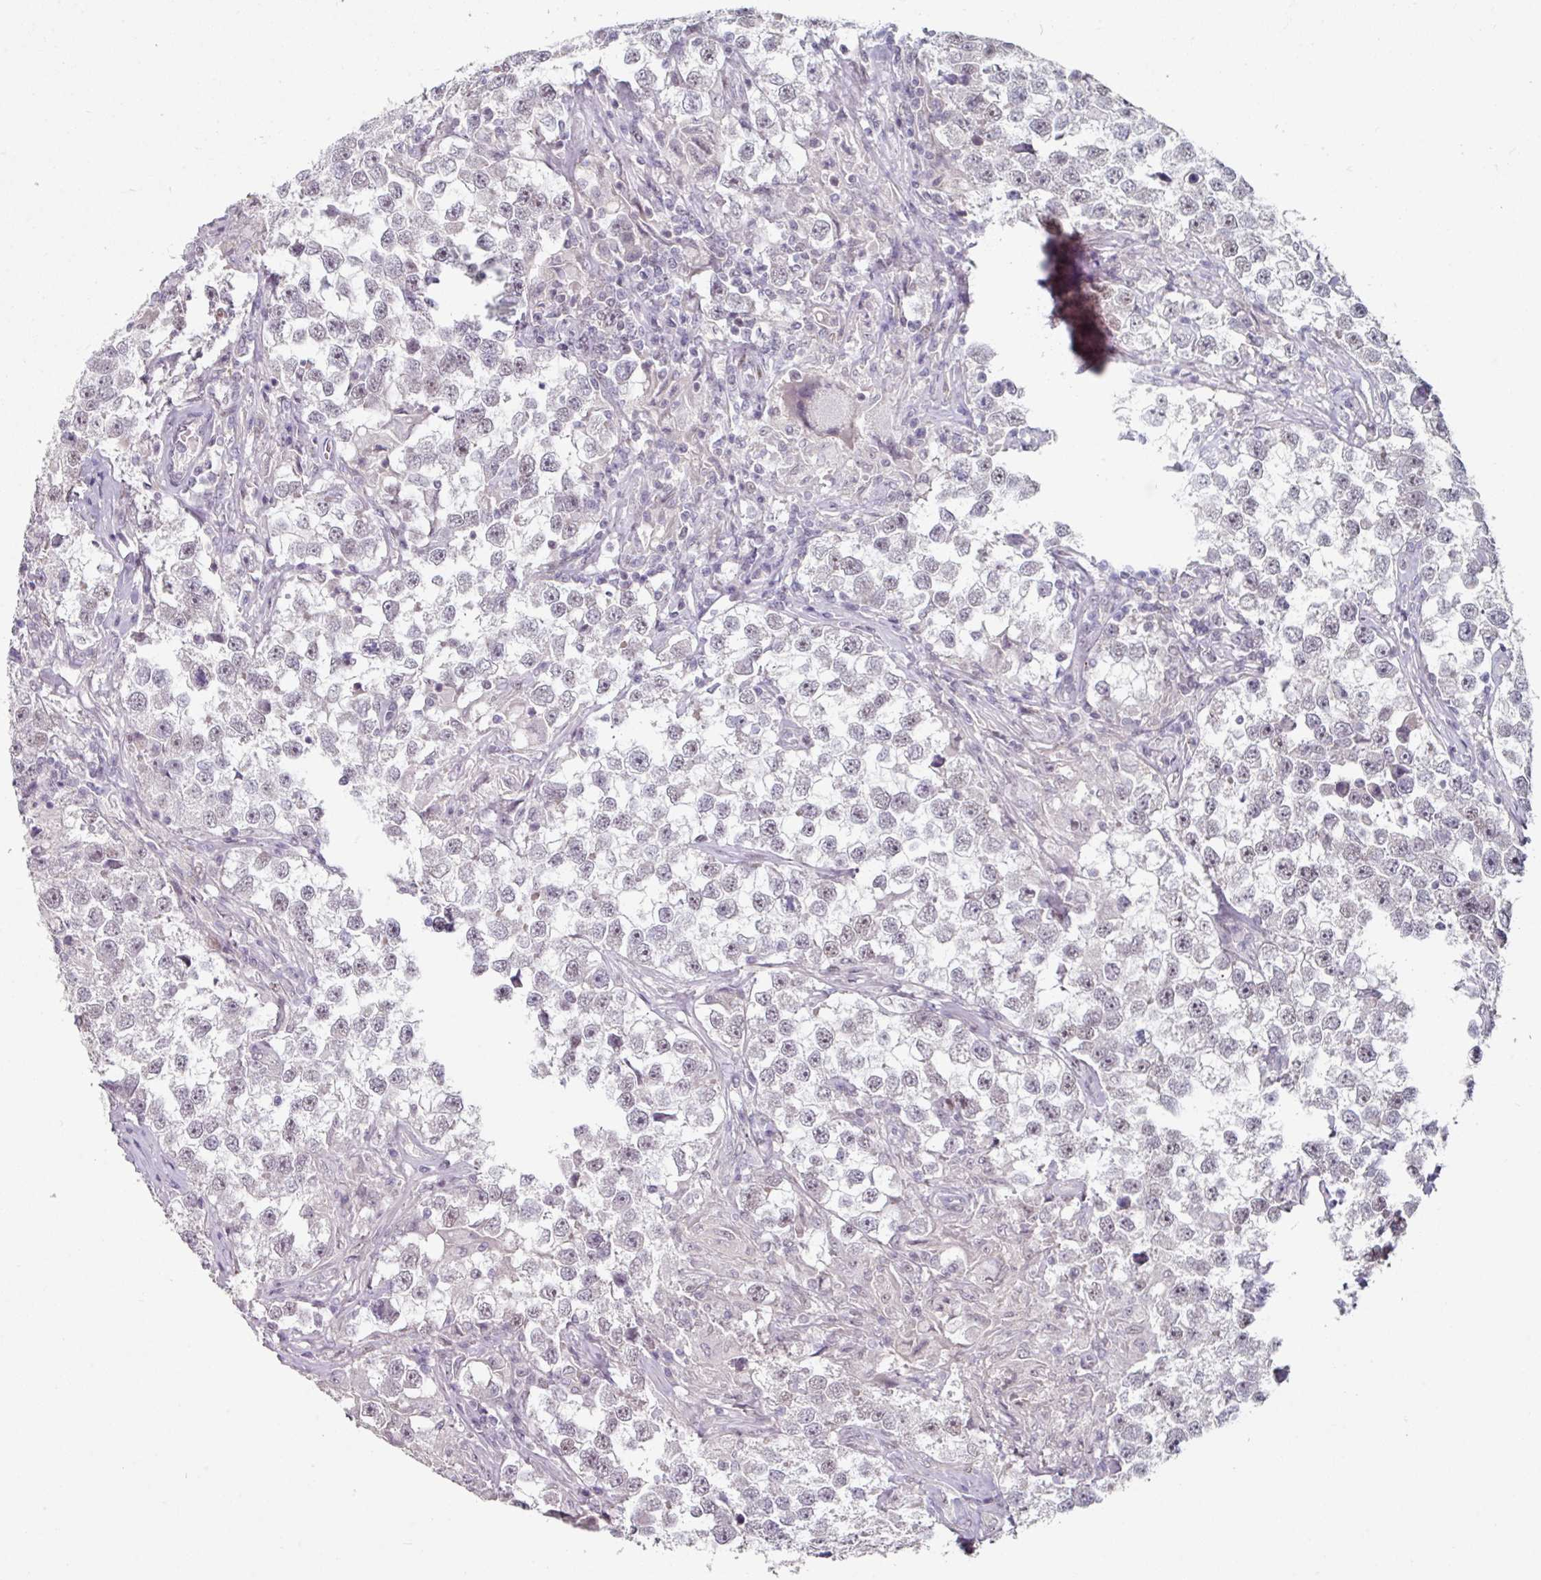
{"staining": {"intensity": "negative", "quantity": "none", "location": "none"}, "tissue": "testis cancer", "cell_type": "Tumor cells", "image_type": "cancer", "snomed": [{"axis": "morphology", "description": "Seminoma, NOS"}, {"axis": "topography", "description": "Testis"}], "caption": "Micrograph shows no significant protein expression in tumor cells of testis cancer (seminoma).", "gene": "ELK1", "patient": {"sex": "male", "age": 46}}